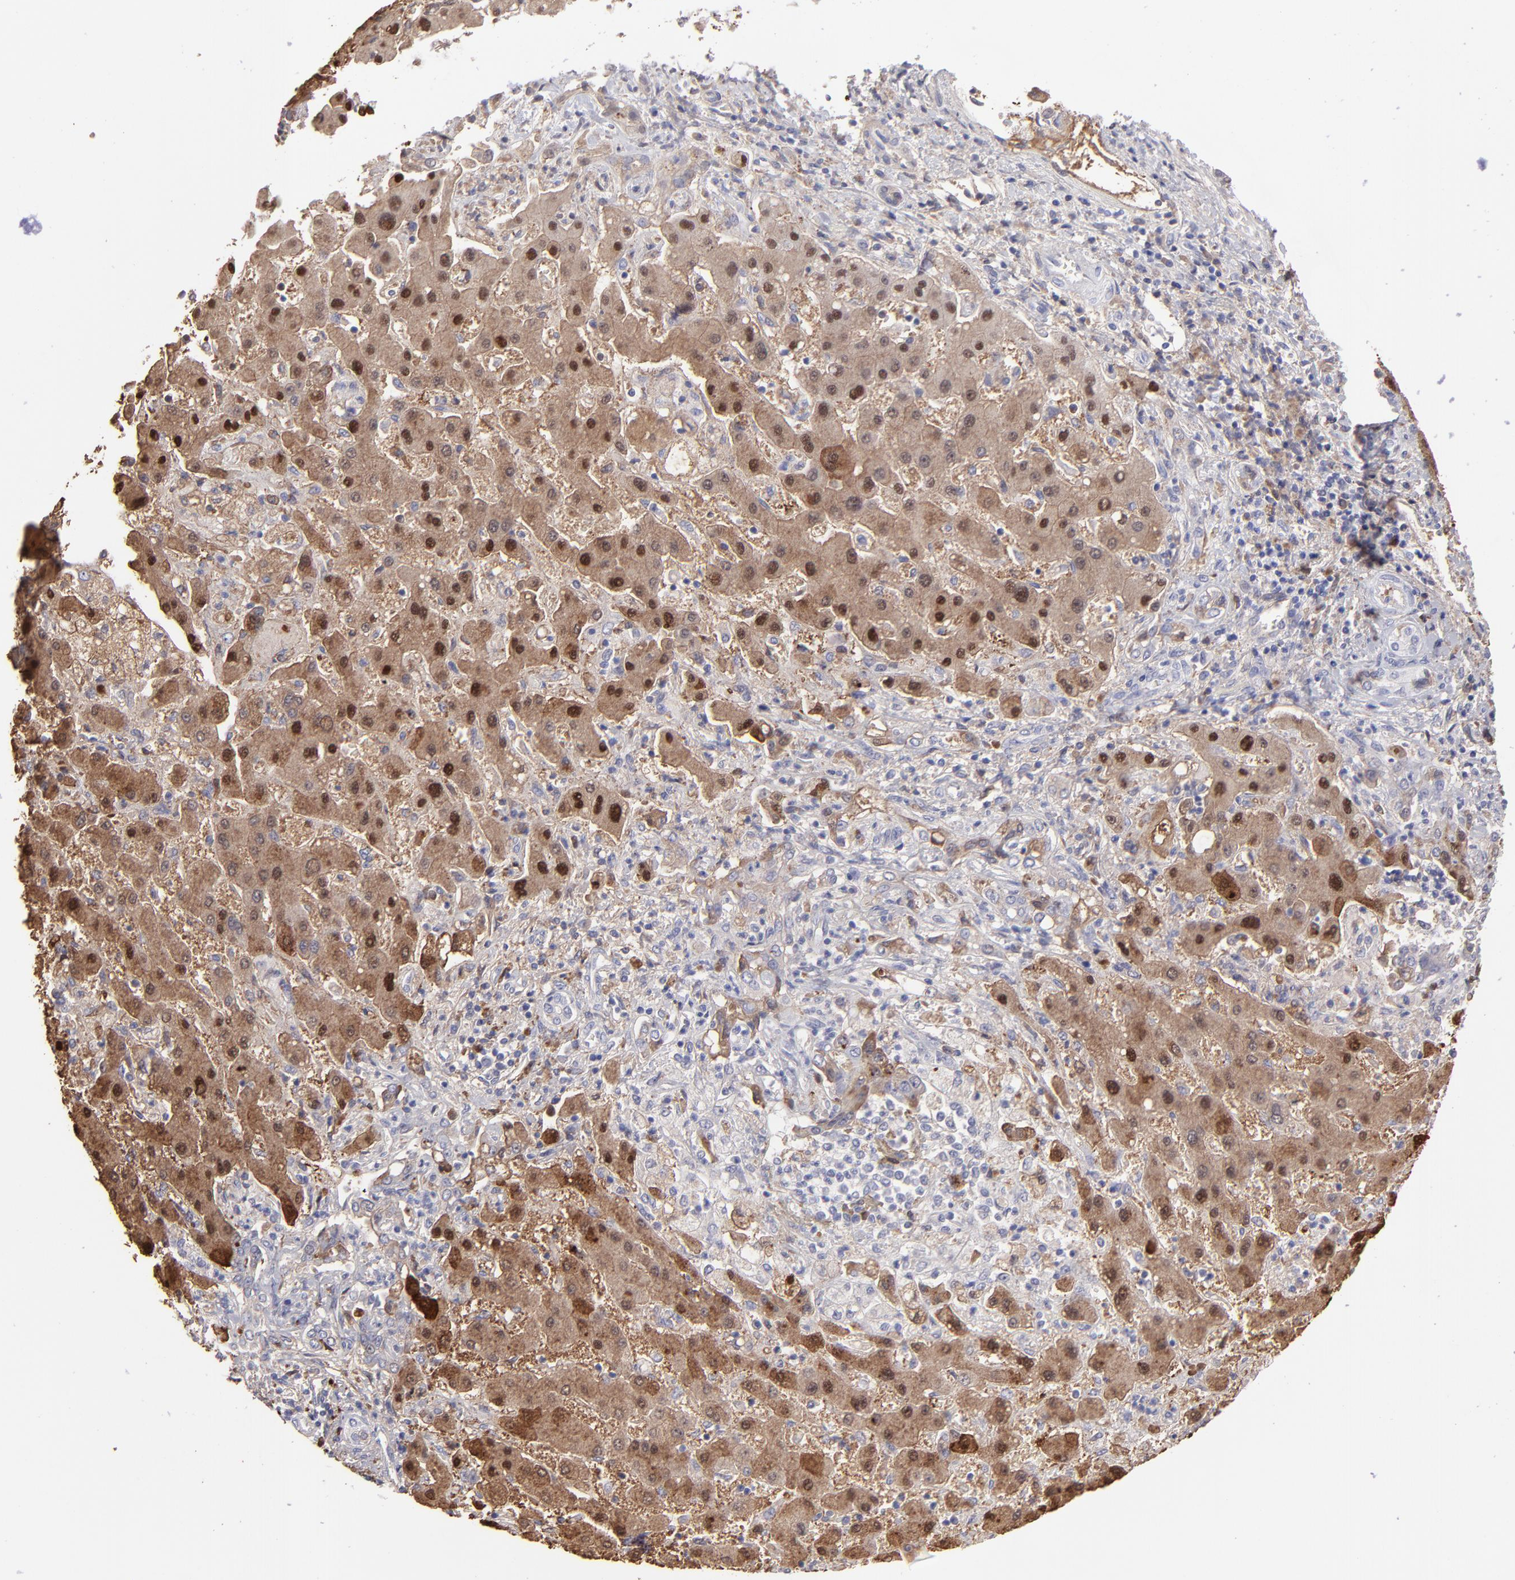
{"staining": {"intensity": "moderate", "quantity": "25%-75%", "location": "cytoplasmic/membranous"}, "tissue": "liver cancer", "cell_type": "Tumor cells", "image_type": "cancer", "snomed": [{"axis": "morphology", "description": "Cholangiocarcinoma"}, {"axis": "topography", "description": "Liver"}], "caption": "This micrograph shows immunohistochemistry (IHC) staining of liver cholangiocarcinoma, with medium moderate cytoplasmic/membranous positivity in about 25%-75% of tumor cells.", "gene": "ALDOB", "patient": {"sex": "male", "age": 50}}